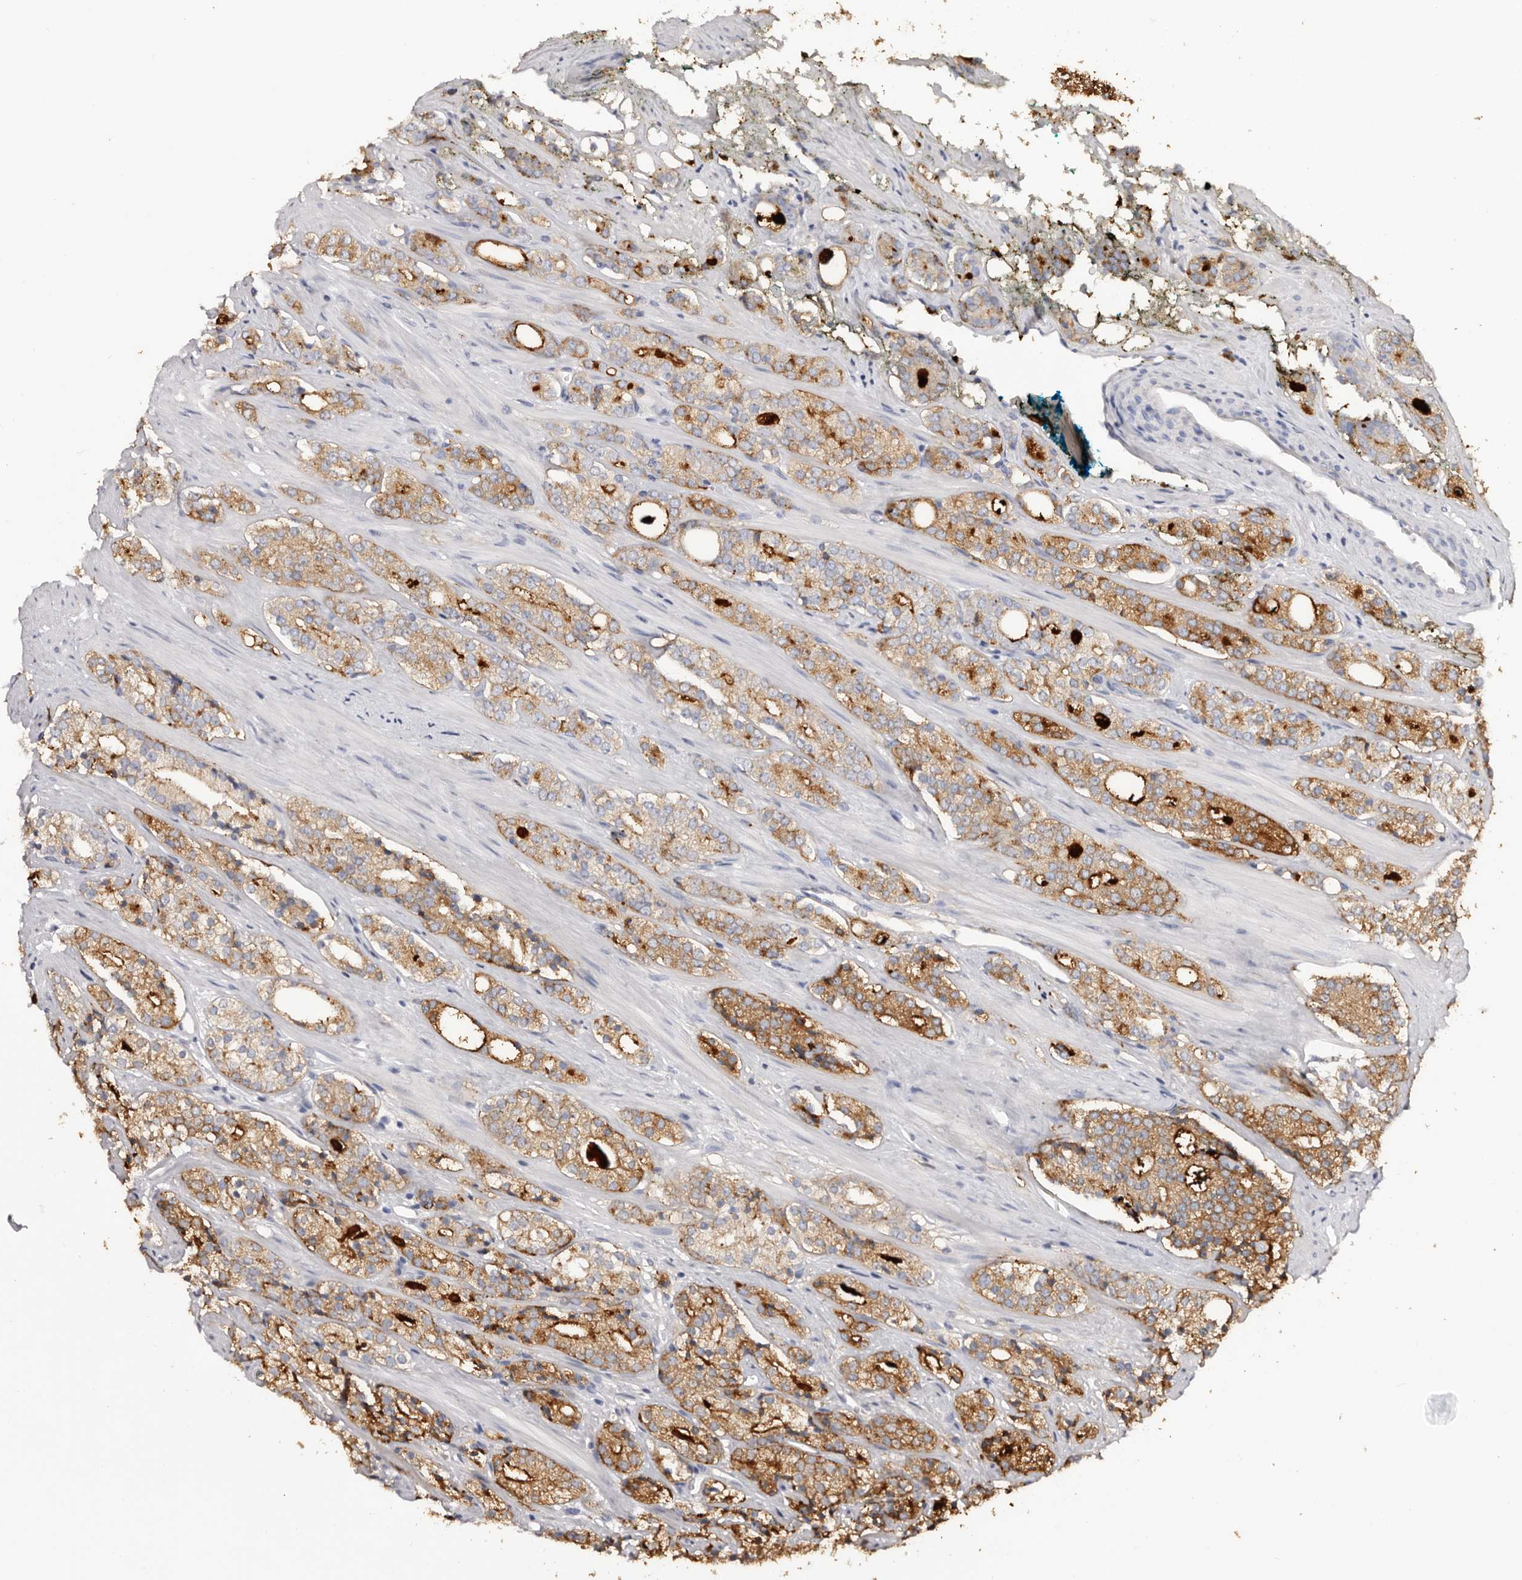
{"staining": {"intensity": "strong", "quantity": ">75%", "location": "cytoplasmic/membranous"}, "tissue": "prostate cancer", "cell_type": "Tumor cells", "image_type": "cancer", "snomed": [{"axis": "morphology", "description": "Adenocarcinoma, High grade"}, {"axis": "topography", "description": "Prostate"}], "caption": "High-grade adenocarcinoma (prostate) was stained to show a protein in brown. There is high levels of strong cytoplasmic/membranous expression in approximately >75% of tumor cells.", "gene": "AKNAD1", "patient": {"sex": "male", "age": 71}}